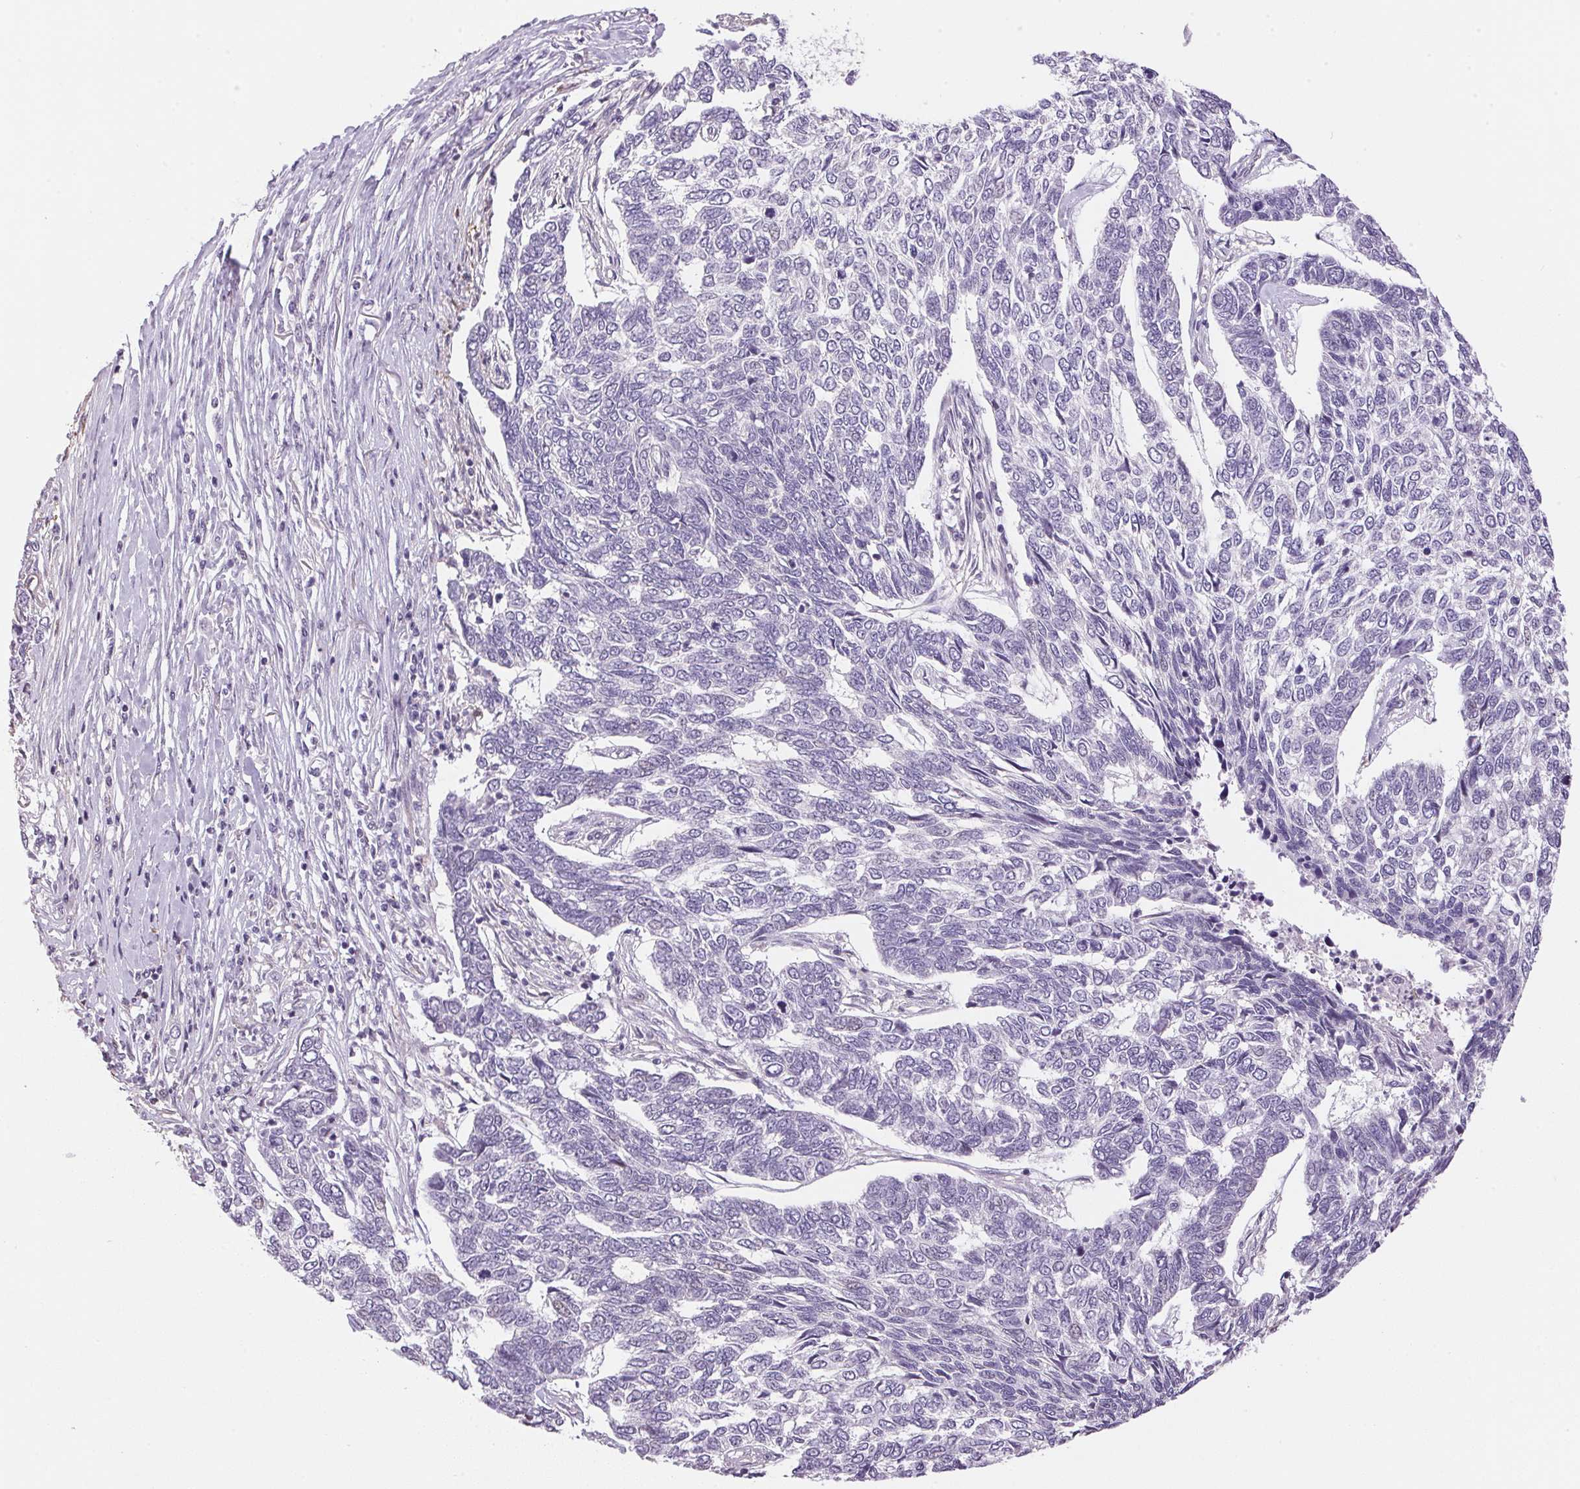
{"staining": {"intensity": "negative", "quantity": "none", "location": "none"}, "tissue": "skin cancer", "cell_type": "Tumor cells", "image_type": "cancer", "snomed": [{"axis": "morphology", "description": "Basal cell carcinoma"}, {"axis": "topography", "description": "Skin"}], "caption": "The photomicrograph exhibits no significant expression in tumor cells of skin basal cell carcinoma.", "gene": "GYG2", "patient": {"sex": "female", "age": 65}}